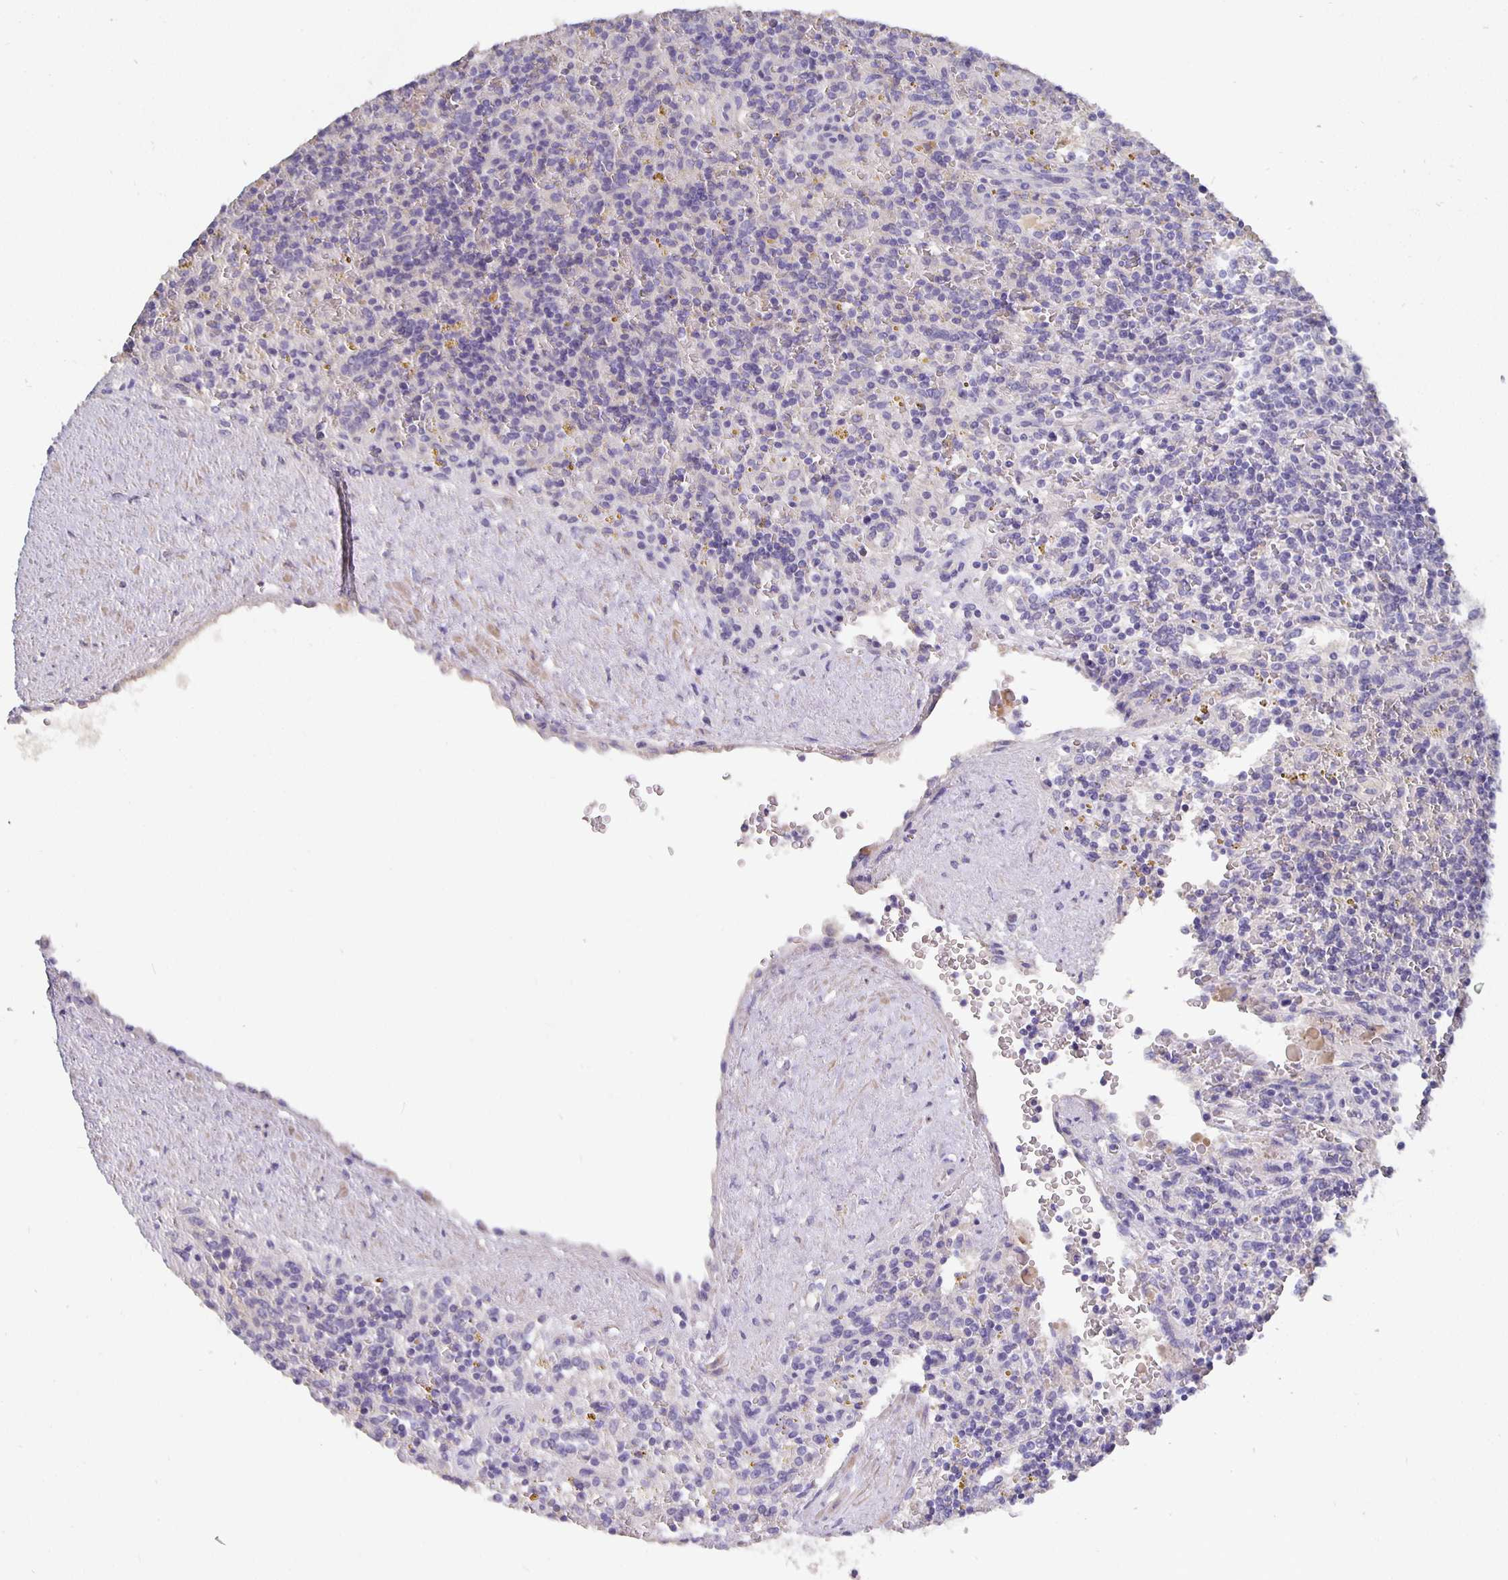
{"staining": {"intensity": "negative", "quantity": "none", "location": "none"}, "tissue": "lymphoma", "cell_type": "Tumor cells", "image_type": "cancer", "snomed": [{"axis": "morphology", "description": "Malignant lymphoma, non-Hodgkin's type, Low grade"}, {"axis": "topography", "description": "Spleen"}], "caption": "This is an immunohistochemistry photomicrograph of human lymphoma. There is no positivity in tumor cells.", "gene": "CFAP74", "patient": {"sex": "male", "age": 67}}